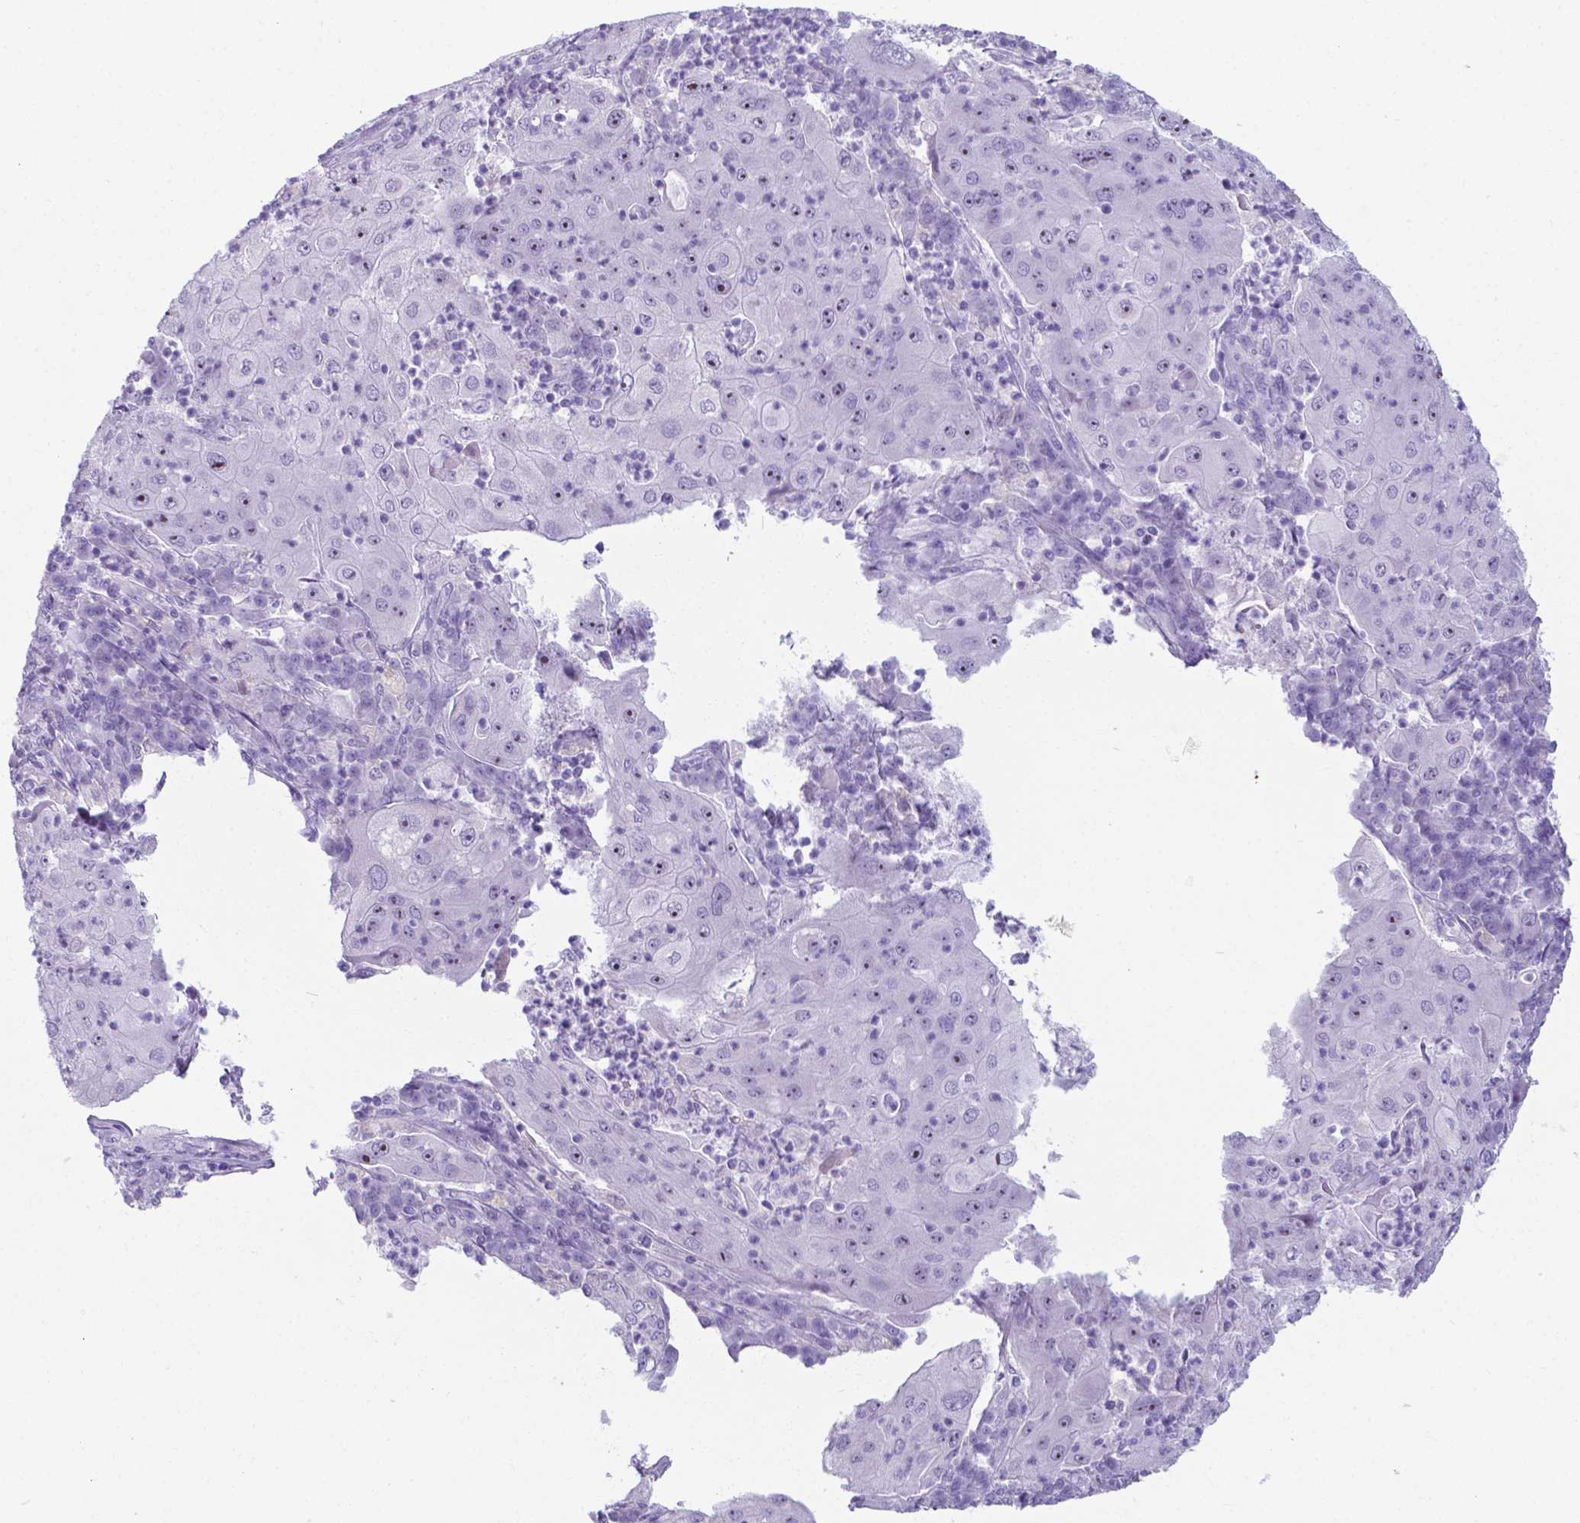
{"staining": {"intensity": "negative", "quantity": "none", "location": "none"}, "tissue": "lung cancer", "cell_type": "Tumor cells", "image_type": "cancer", "snomed": [{"axis": "morphology", "description": "Squamous cell carcinoma, NOS"}, {"axis": "topography", "description": "Lung"}], "caption": "Lung cancer stained for a protein using immunohistochemistry (IHC) demonstrates no expression tumor cells.", "gene": "AP5B1", "patient": {"sex": "female", "age": 59}}